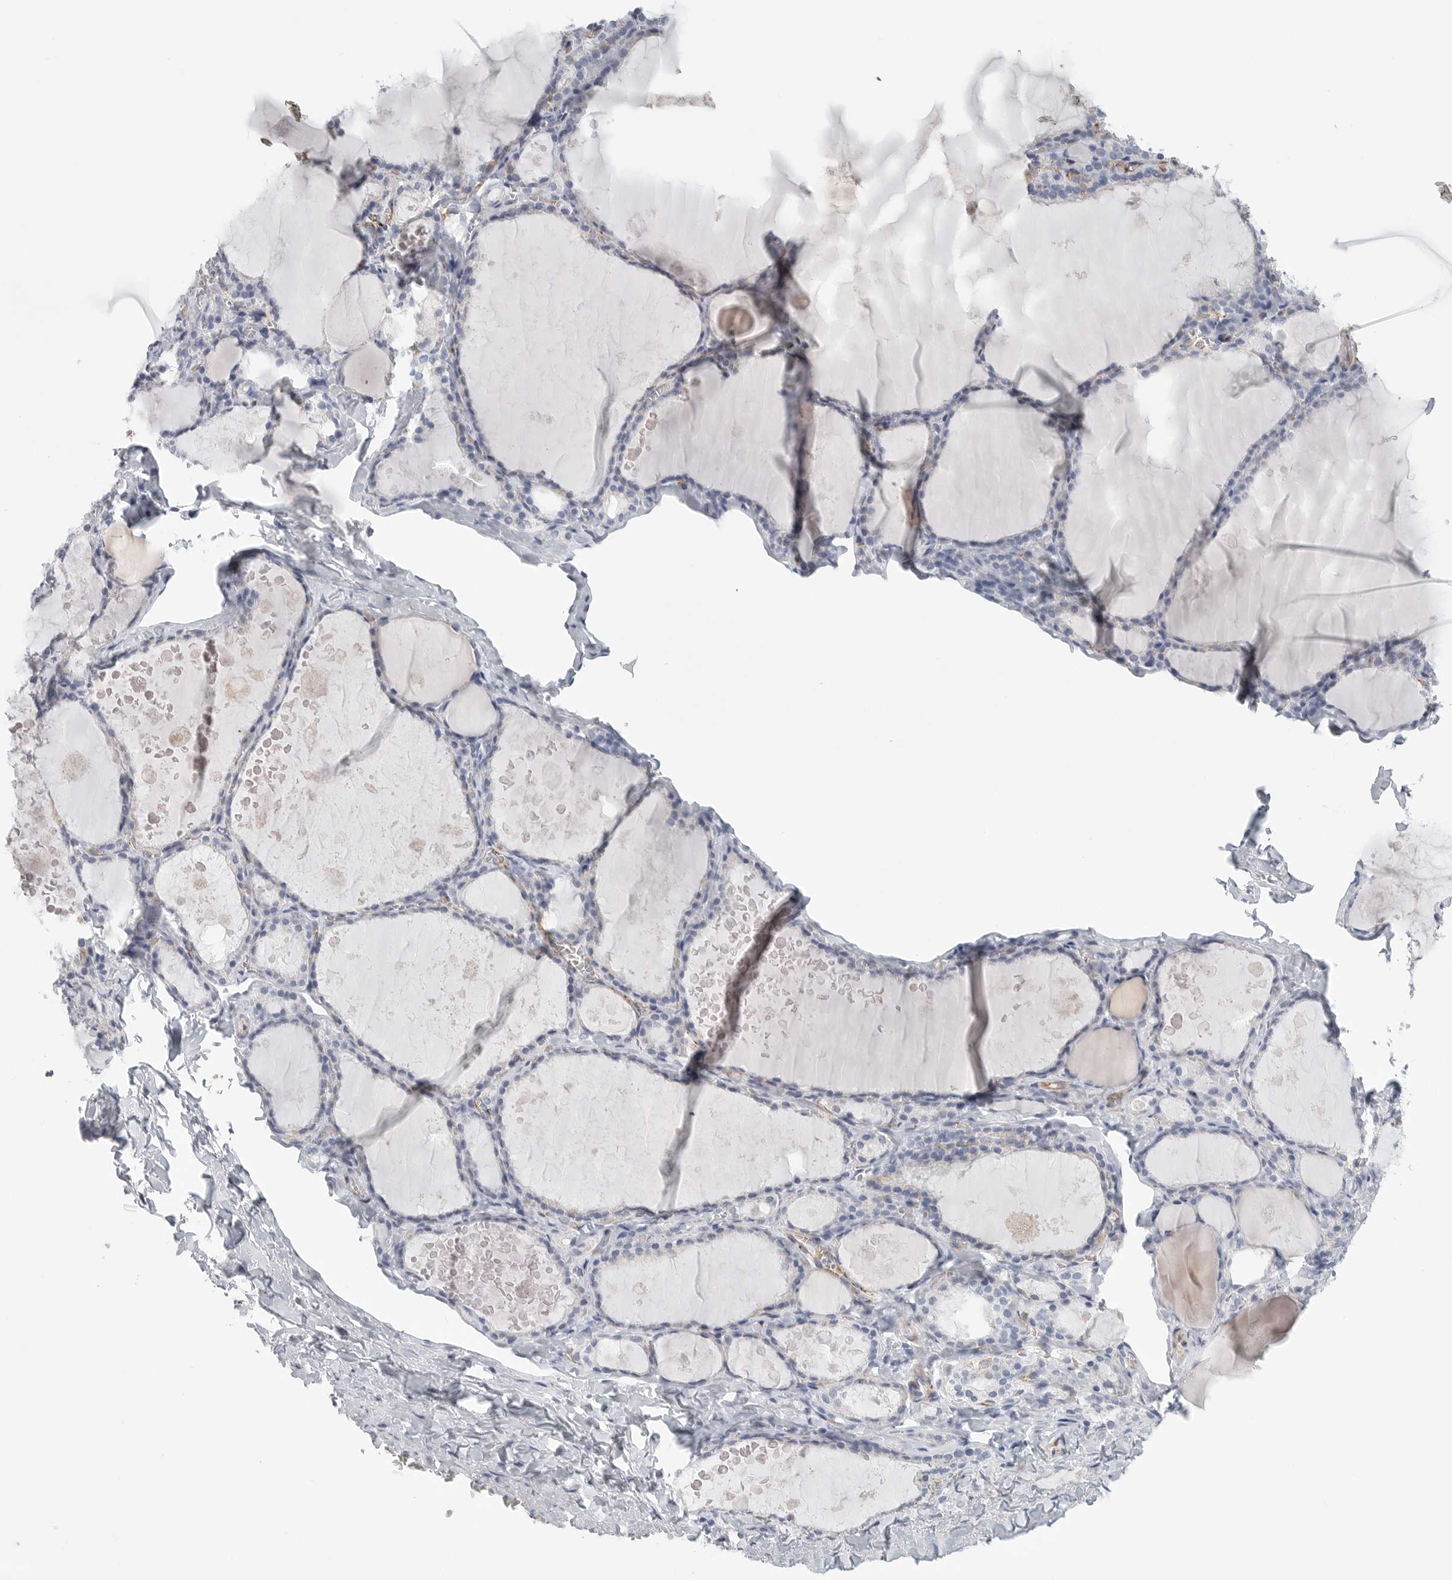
{"staining": {"intensity": "negative", "quantity": "none", "location": "none"}, "tissue": "thyroid gland", "cell_type": "Glandular cells", "image_type": "normal", "snomed": [{"axis": "morphology", "description": "Normal tissue, NOS"}, {"axis": "topography", "description": "Thyroid gland"}], "caption": "Glandular cells show no significant expression in unremarkable thyroid gland. The staining is performed using DAB brown chromogen with nuclei counter-stained in using hematoxylin.", "gene": "TNR", "patient": {"sex": "male", "age": 56}}